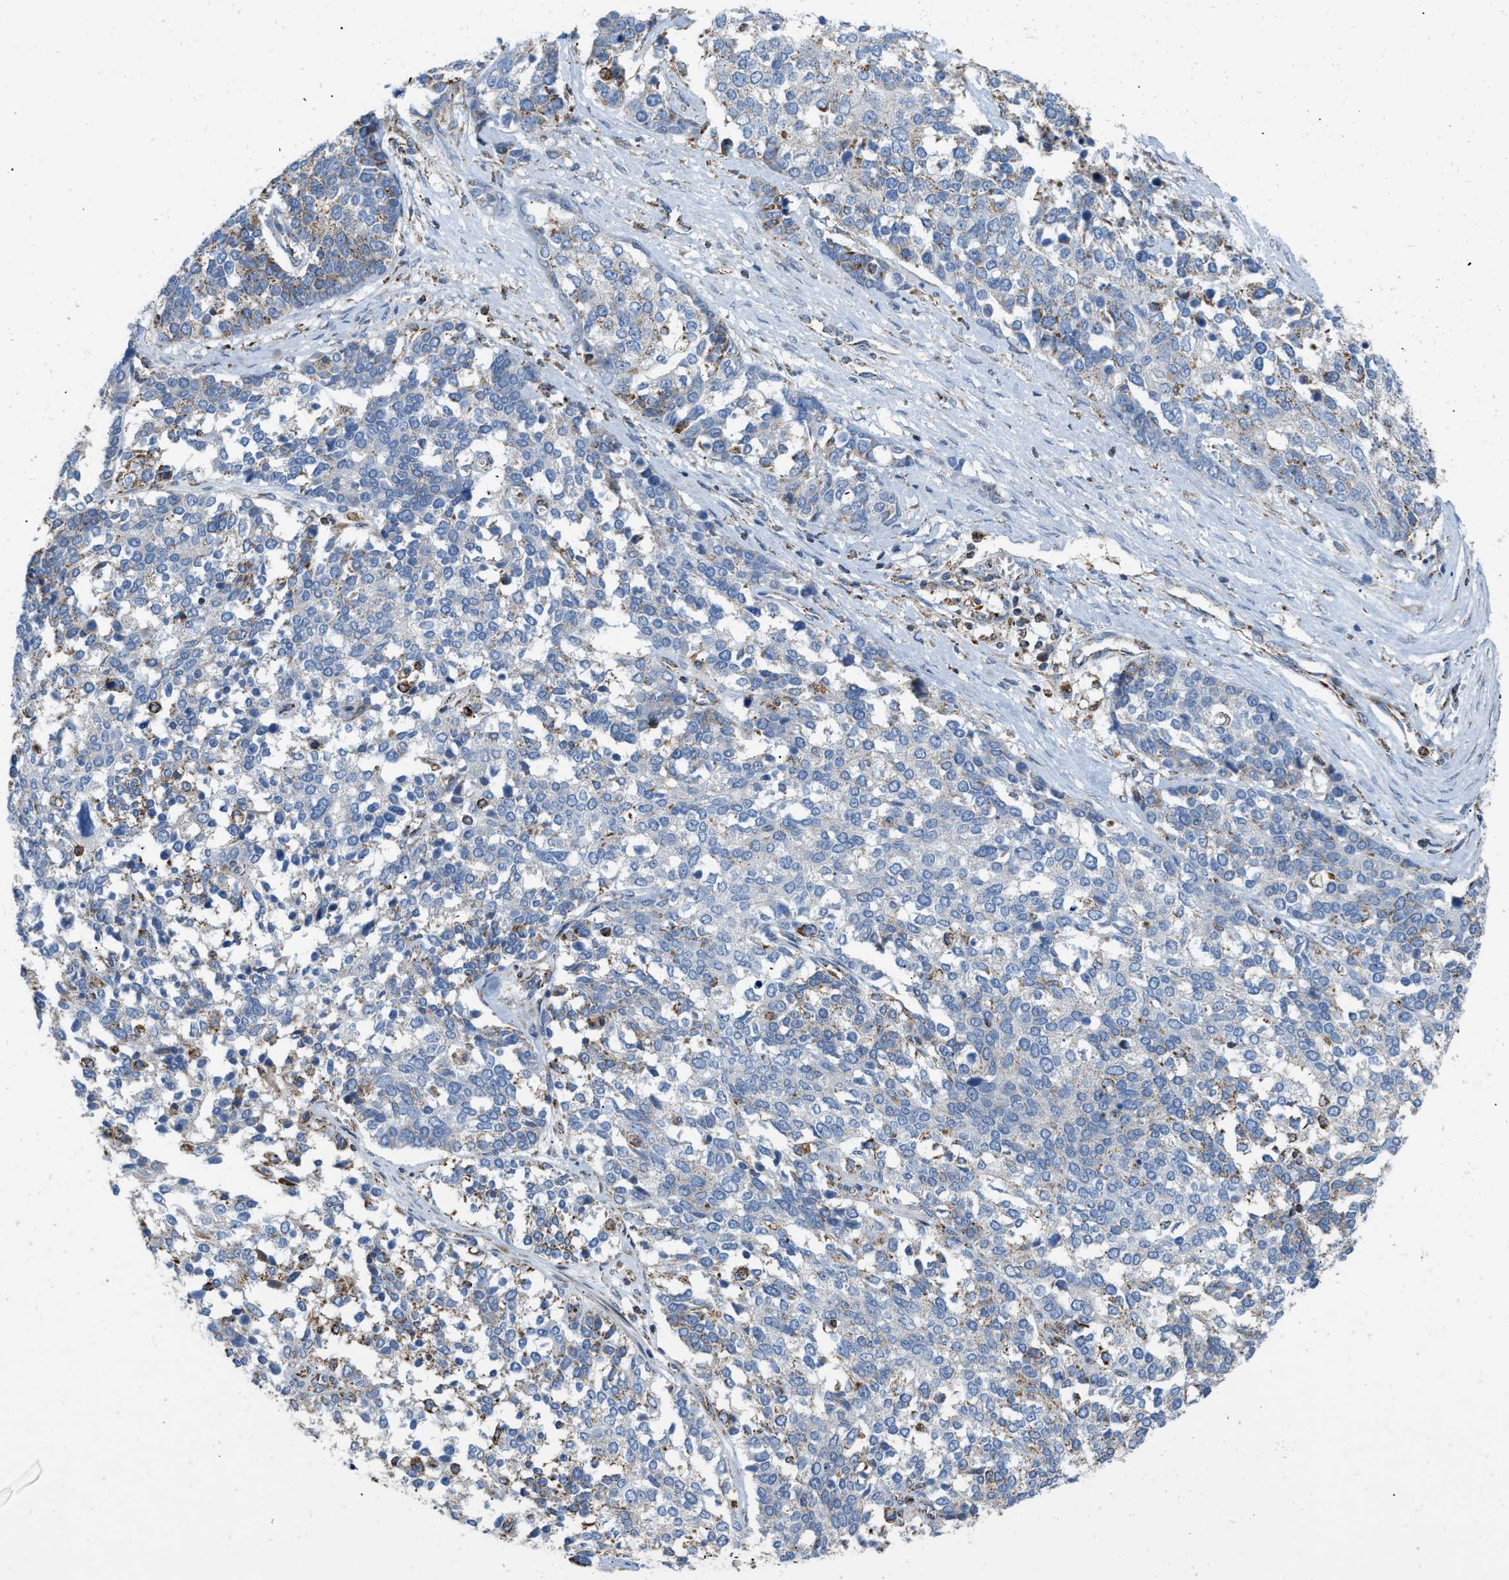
{"staining": {"intensity": "moderate", "quantity": "<25%", "location": "cytoplasmic/membranous"}, "tissue": "ovarian cancer", "cell_type": "Tumor cells", "image_type": "cancer", "snomed": [{"axis": "morphology", "description": "Cystadenocarcinoma, serous, NOS"}, {"axis": "topography", "description": "Ovary"}], "caption": "A brown stain highlights moderate cytoplasmic/membranous positivity of a protein in human ovarian cancer (serous cystadenocarcinoma) tumor cells.", "gene": "GRB10", "patient": {"sex": "female", "age": 44}}